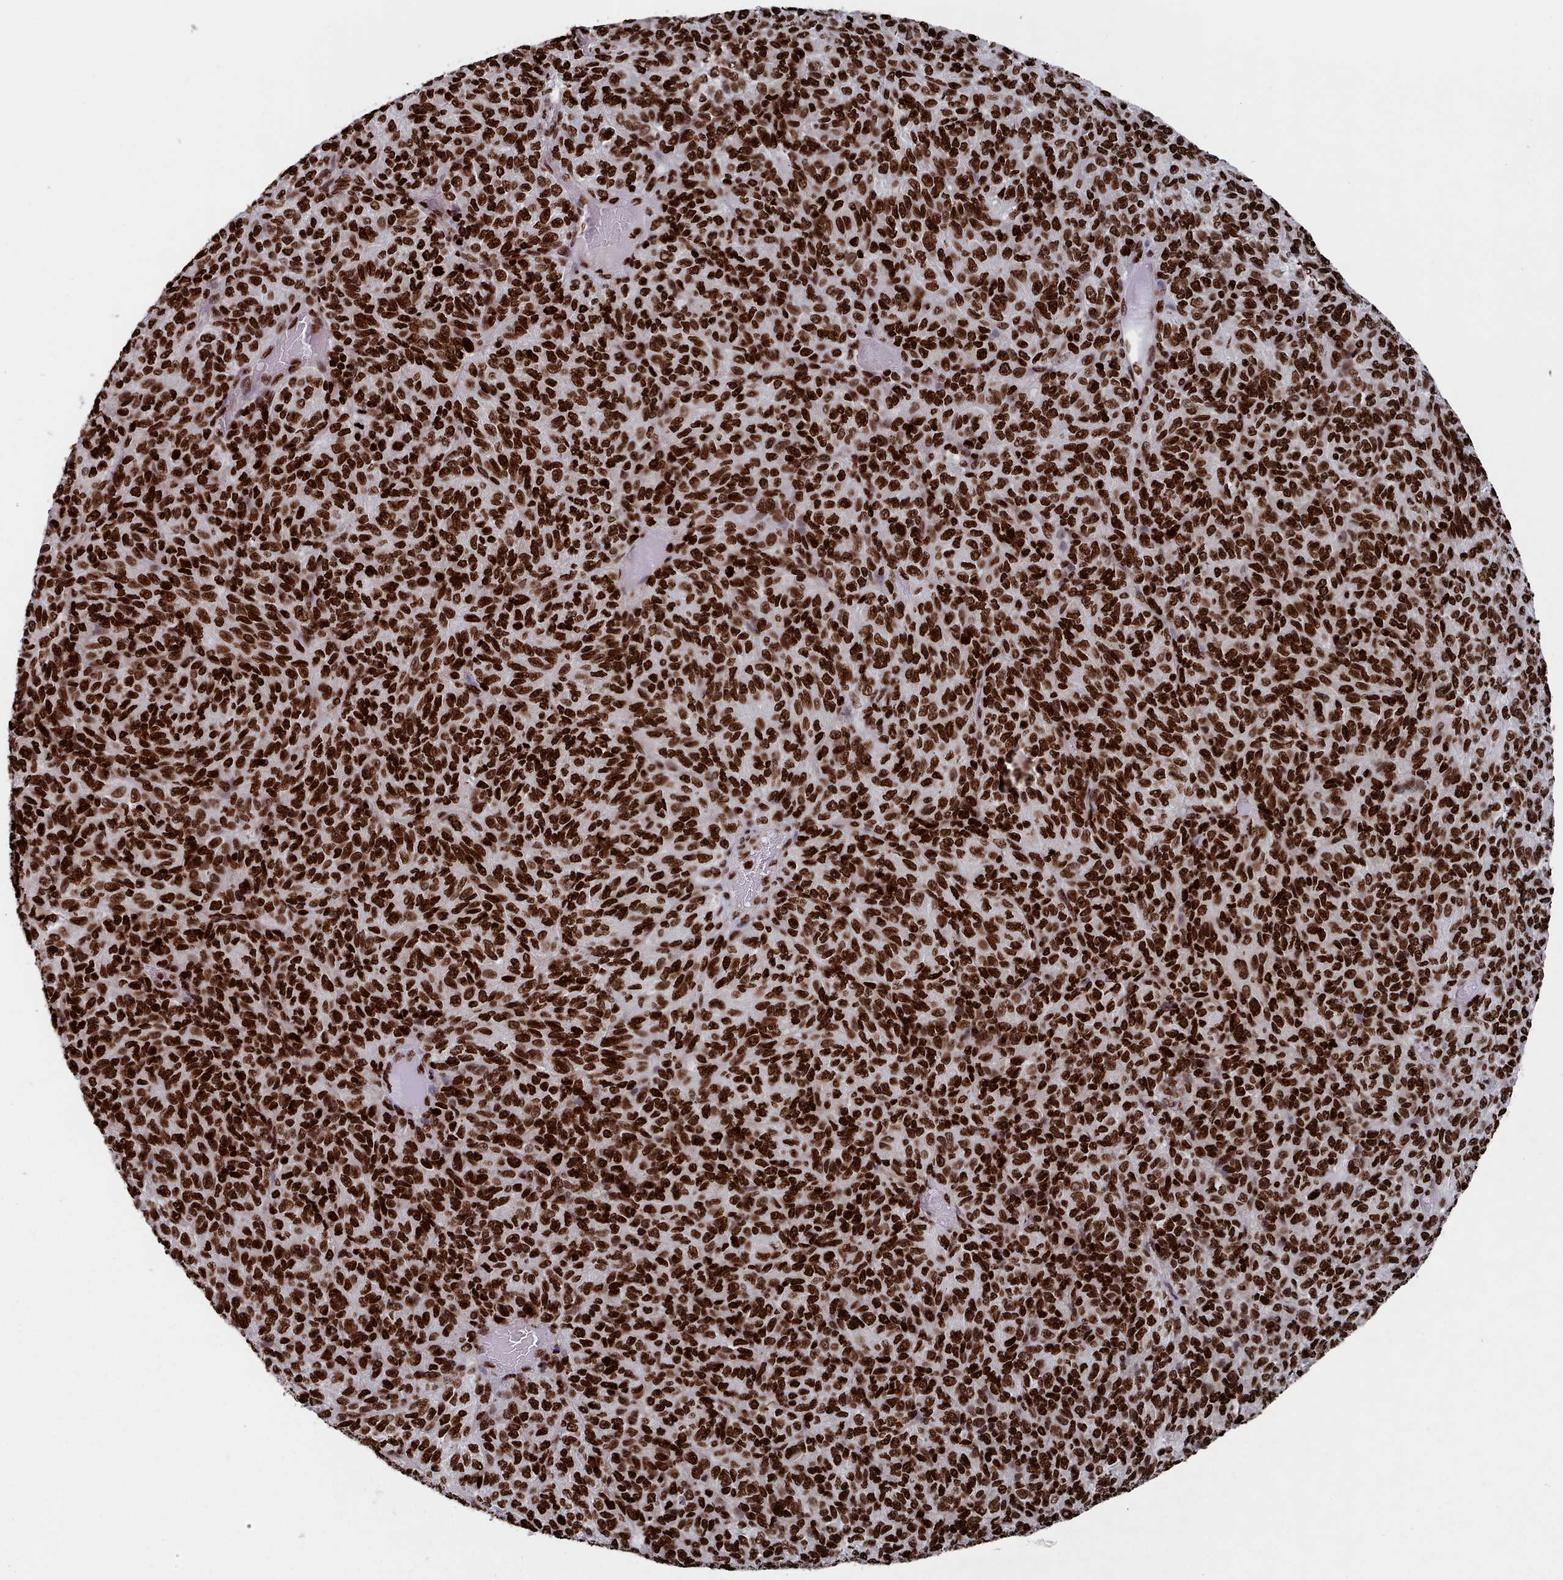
{"staining": {"intensity": "strong", "quantity": ">75%", "location": "nuclear"}, "tissue": "melanoma", "cell_type": "Tumor cells", "image_type": "cancer", "snomed": [{"axis": "morphology", "description": "Malignant melanoma, Metastatic site"}, {"axis": "topography", "description": "Brain"}], "caption": "The histopathology image reveals staining of melanoma, revealing strong nuclear protein positivity (brown color) within tumor cells.", "gene": "PCDHB12", "patient": {"sex": "female", "age": 56}}